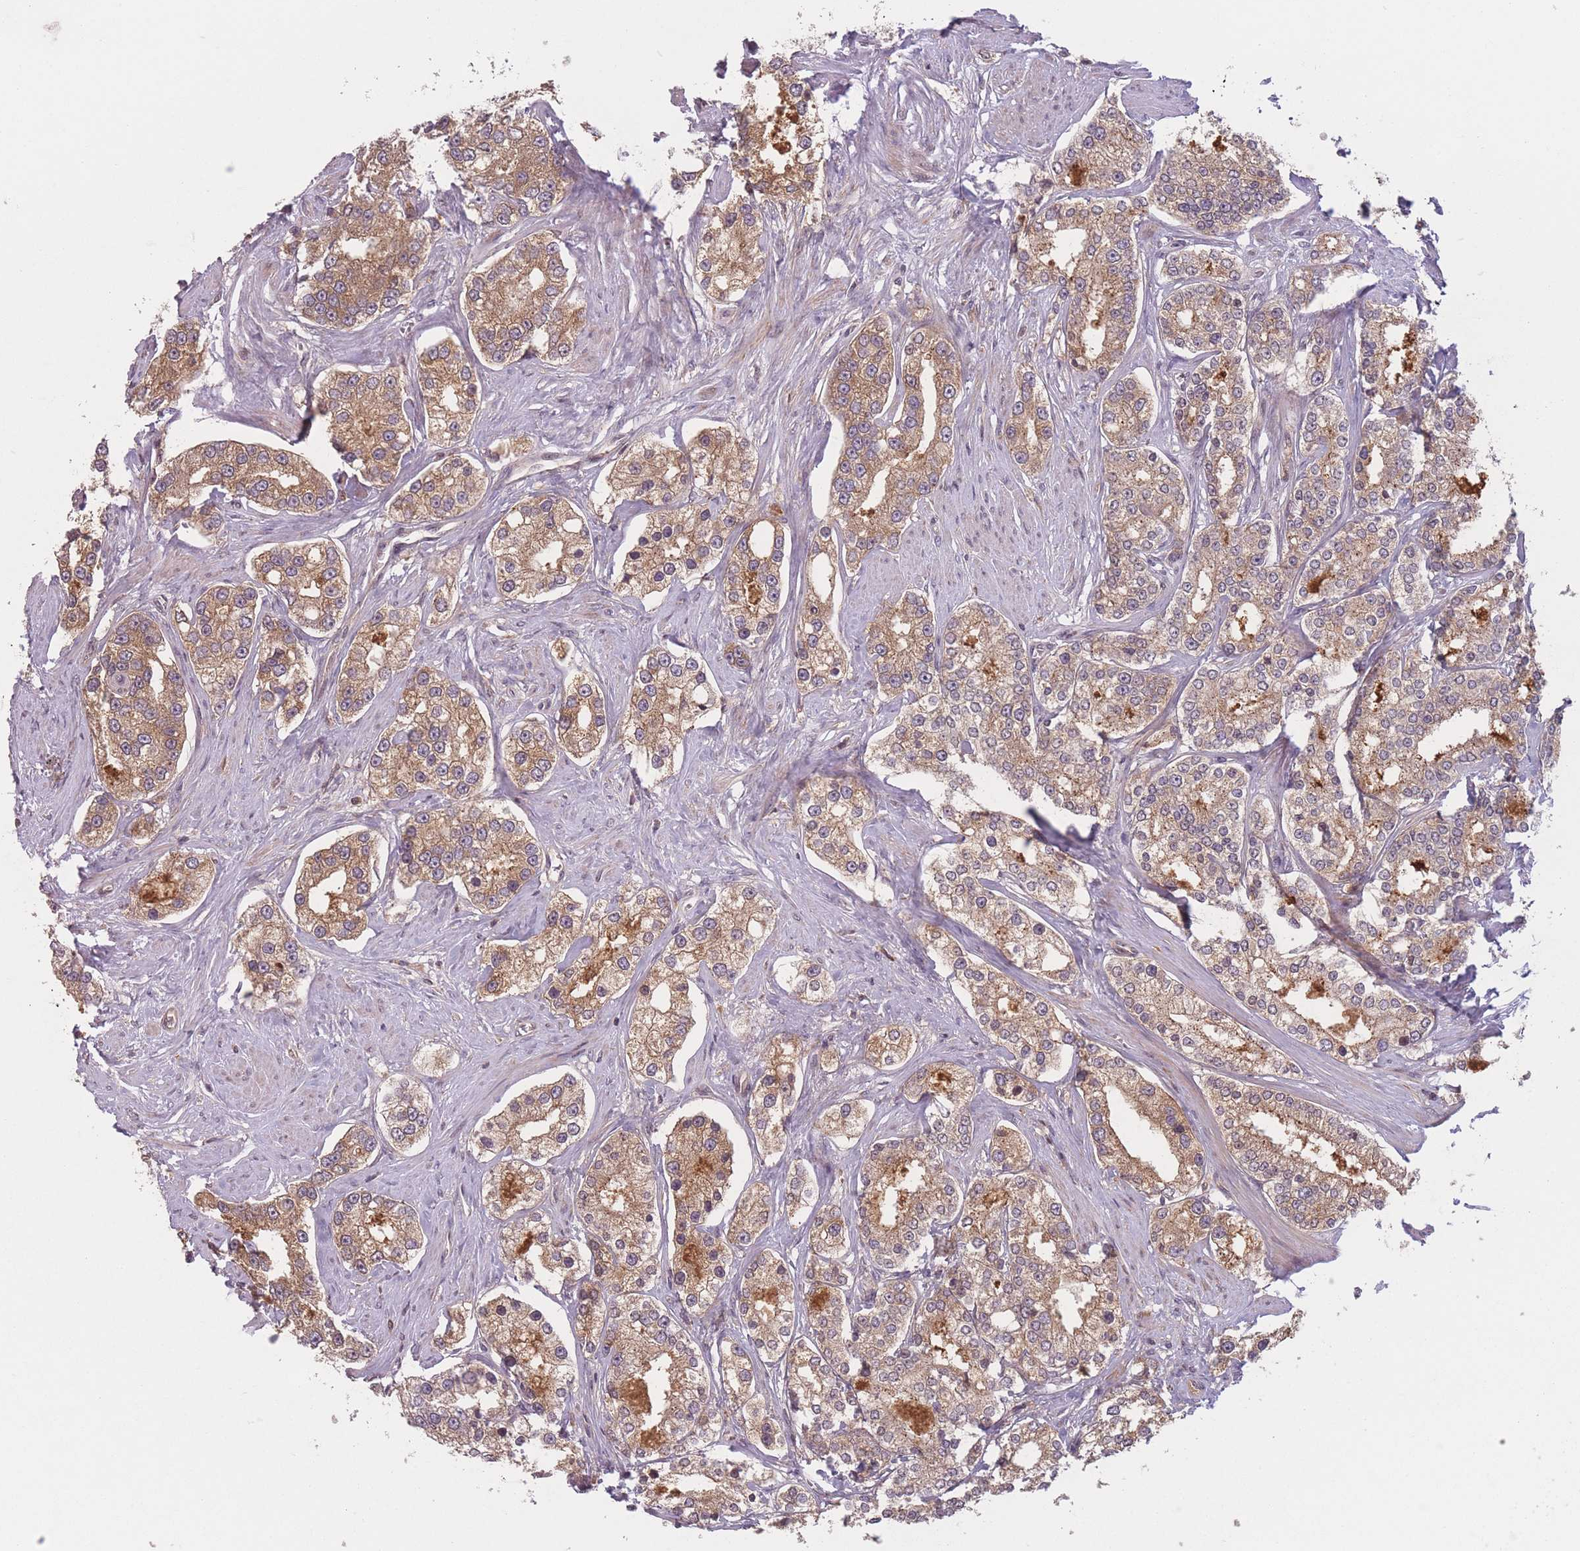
{"staining": {"intensity": "moderate", "quantity": ">75%", "location": "cytoplasmic/membranous"}, "tissue": "prostate cancer", "cell_type": "Tumor cells", "image_type": "cancer", "snomed": [{"axis": "morphology", "description": "Normal tissue, NOS"}, {"axis": "morphology", "description": "Adenocarcinoma, High grade"}, {"axis": "topography", "description": "Prostate"}], "caption": "Prostate high-grade adenocarcinoma tissue demonstrates moderate cytoplasmic/membranous positivity in about >75% of tumor cells, visualized by immunohistochemistry.", "gene": "WASHC2A", "patient": {"sex": "male", "age": 83}}